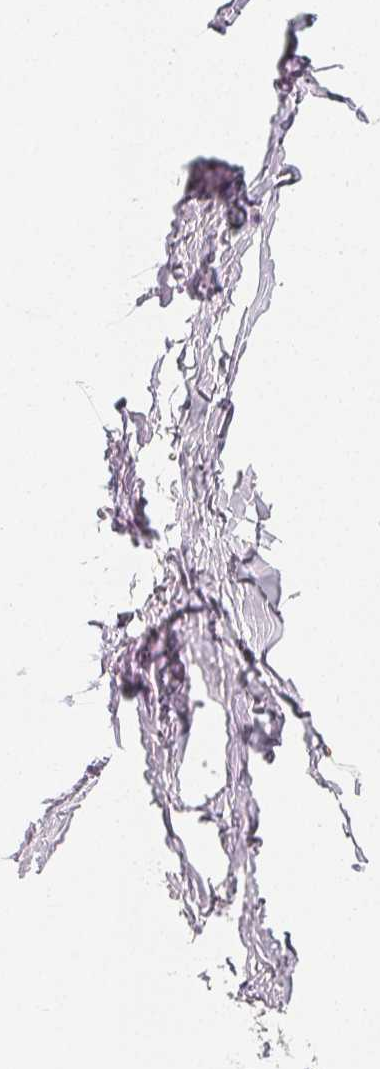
{"staining": {"intensity": "negative", "quantity": "none", "location": "none"}, "tissue": "breast", "cell_type": "Adipocytes", "image_type": "normal", "snomed": [{"axis": "morphology", "description": "Normal tissue, NOS"}, {"axis": "topography", "description": "Breast"}], "caption": "An IHC micrograph of benign breast is shown. There is no staining in adipocytes of breast.", "gene": "DBX2", "patient": {"sex": "female", "age": 32}}